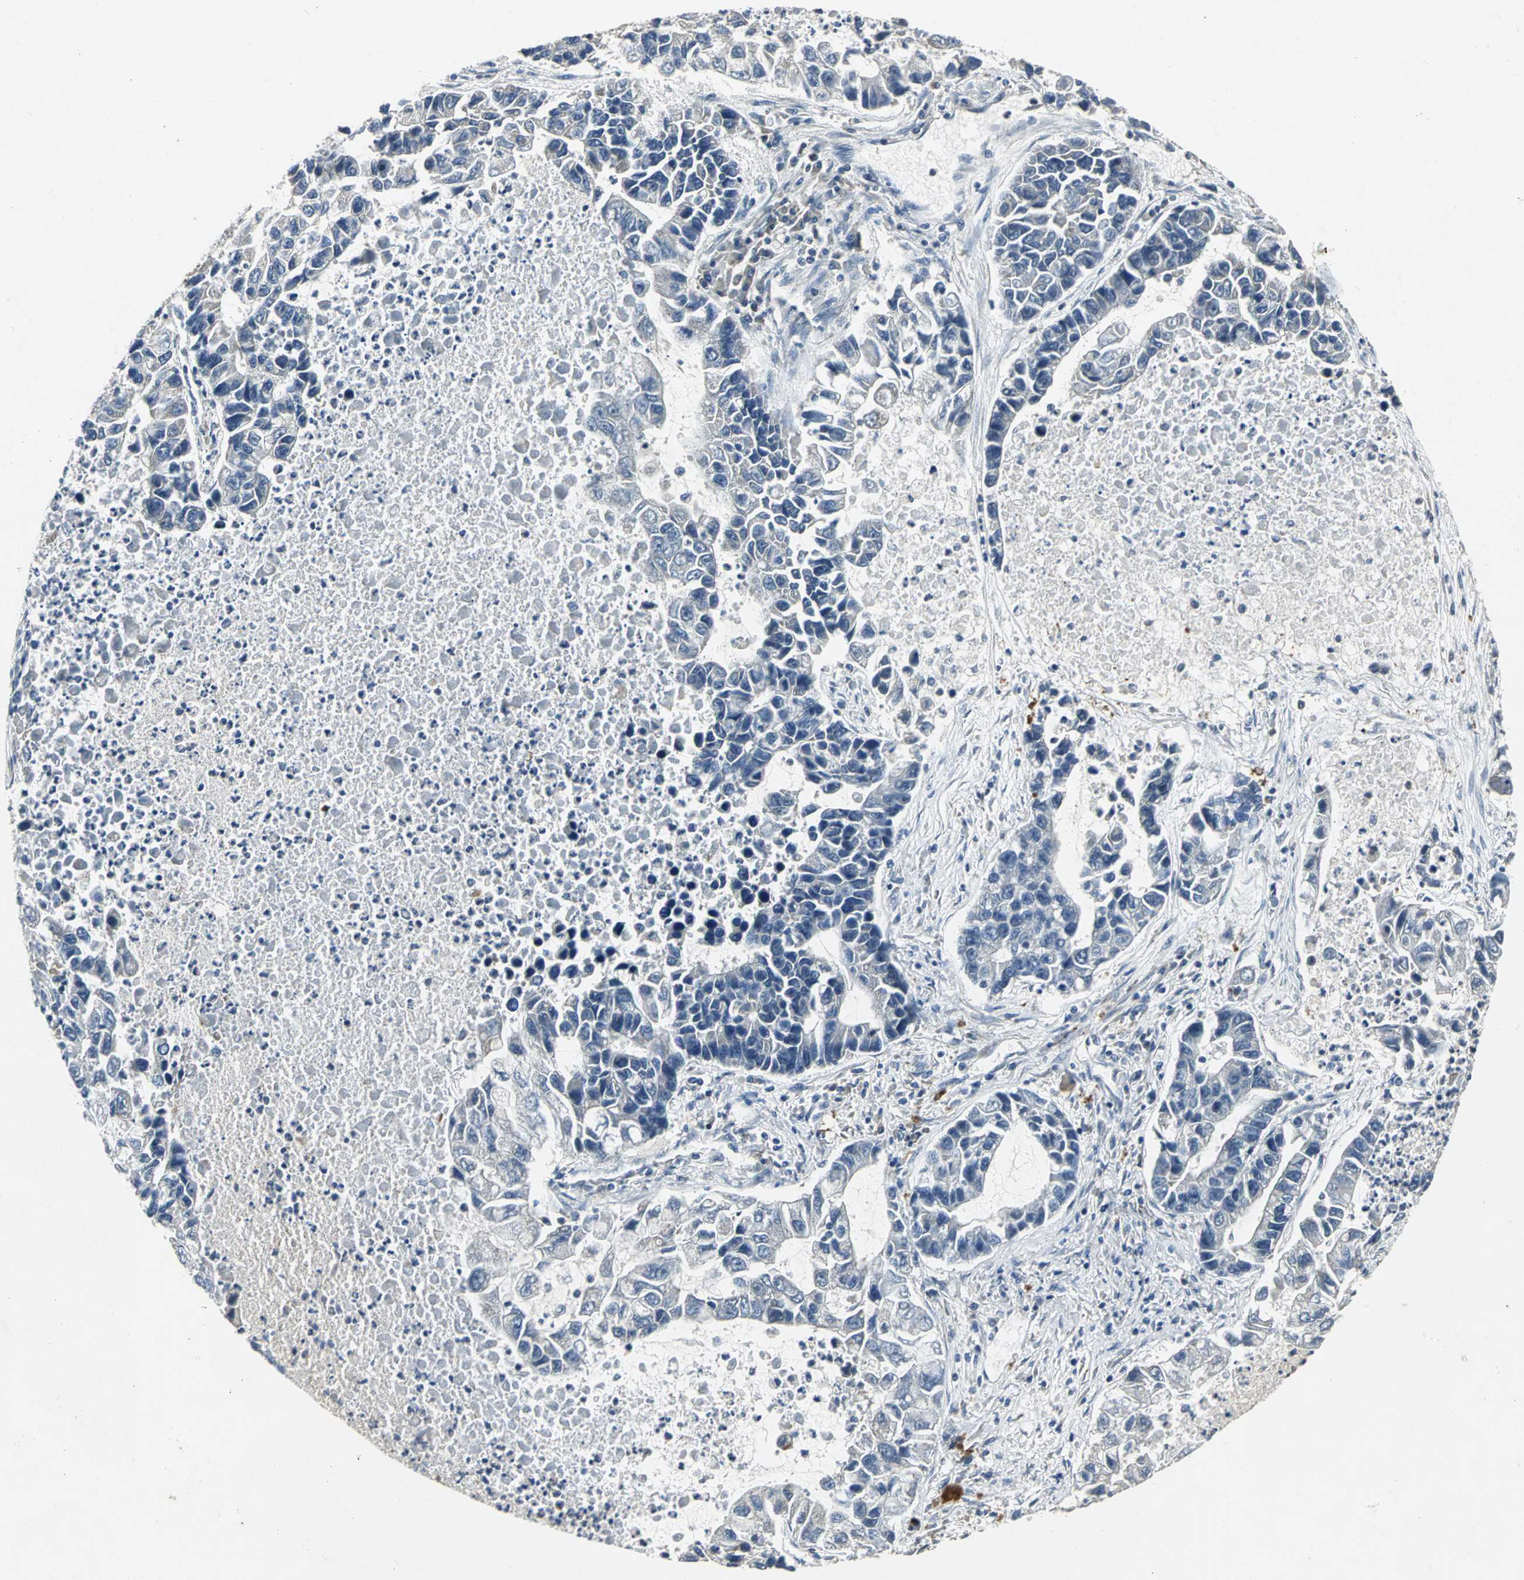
{"staining": {"intensity": "weak", "quantity": "<25%", "location": "cytoplasmic/membranous"}, "tissue": "lung cancer", "cell_type": "Tumor cells", "image_type": "cancer", "snomed": [{"axis": "morphology", "description": "Adenocarcinoma, NOS"}, {"axis": "topography", "description": "Lung"}], "caption": "This is a micrograph of immunohistochemistry staining of lung adenocarcinoma, which shows no staining in tumor cells. (Brightfield microscopy of DAB (3,3'-diaminobenzidine) immunohistochemistry at high magnification).", "gene": "IRF3", "patient": {"sex": "female", "age": 51}}